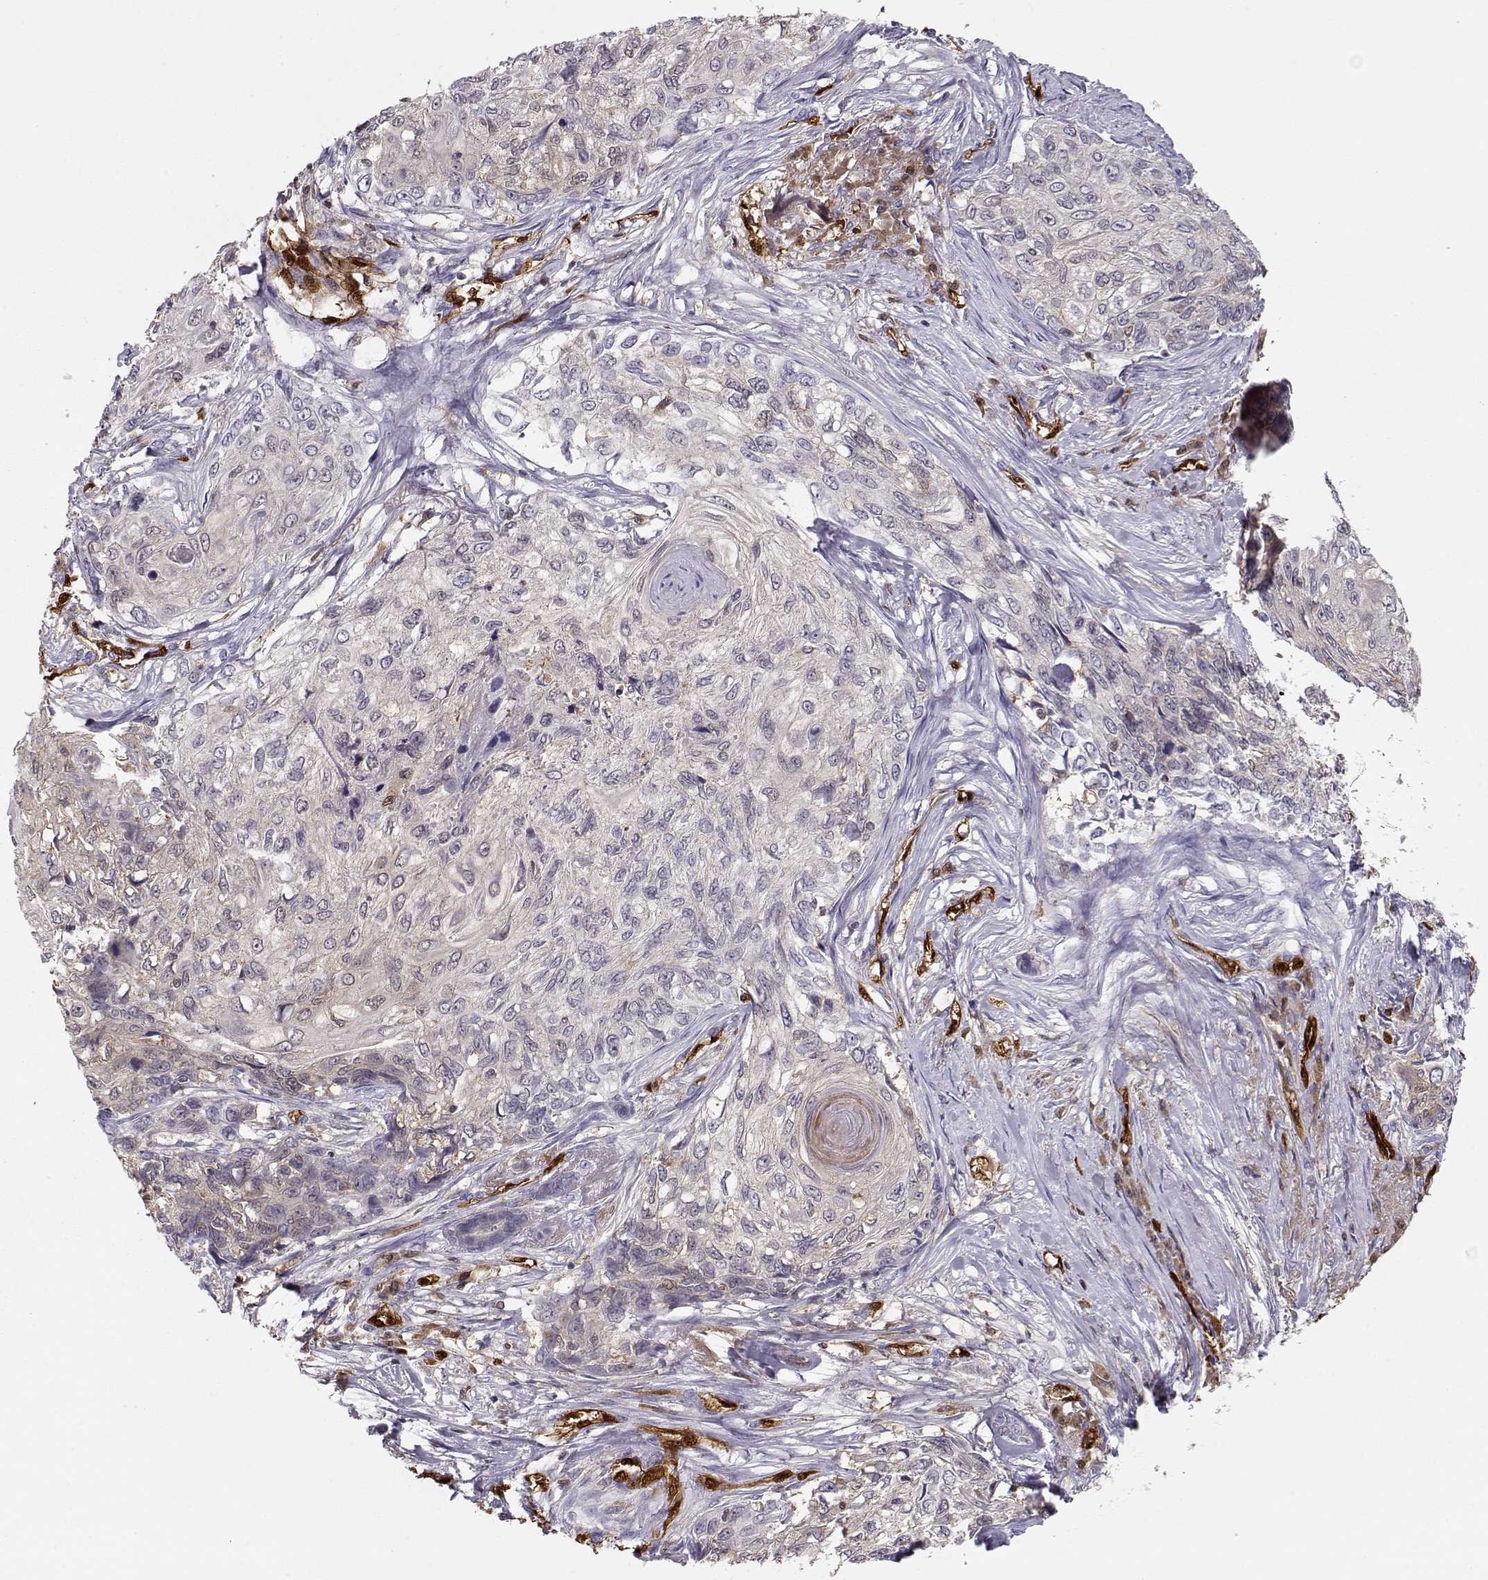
{"staining": {"intensity": "negative", "quantity": "none", "location": "none"}, "tissue": "skin cancer", "cell_type": "Tumor cells", "image_type": "cancer", "snomed": [{"axis": "morphology", "description": "Squamous cell carcinoma, NOS"}, {"axis": "topography", "description": "Skin"}], "caption": "Tumor cells are negative for protein expression in human skin squamous cell carcinoma. Nuclei are stained in blue.", "gene": "PNP", "patient": {"sex": "male", "age": 92}}